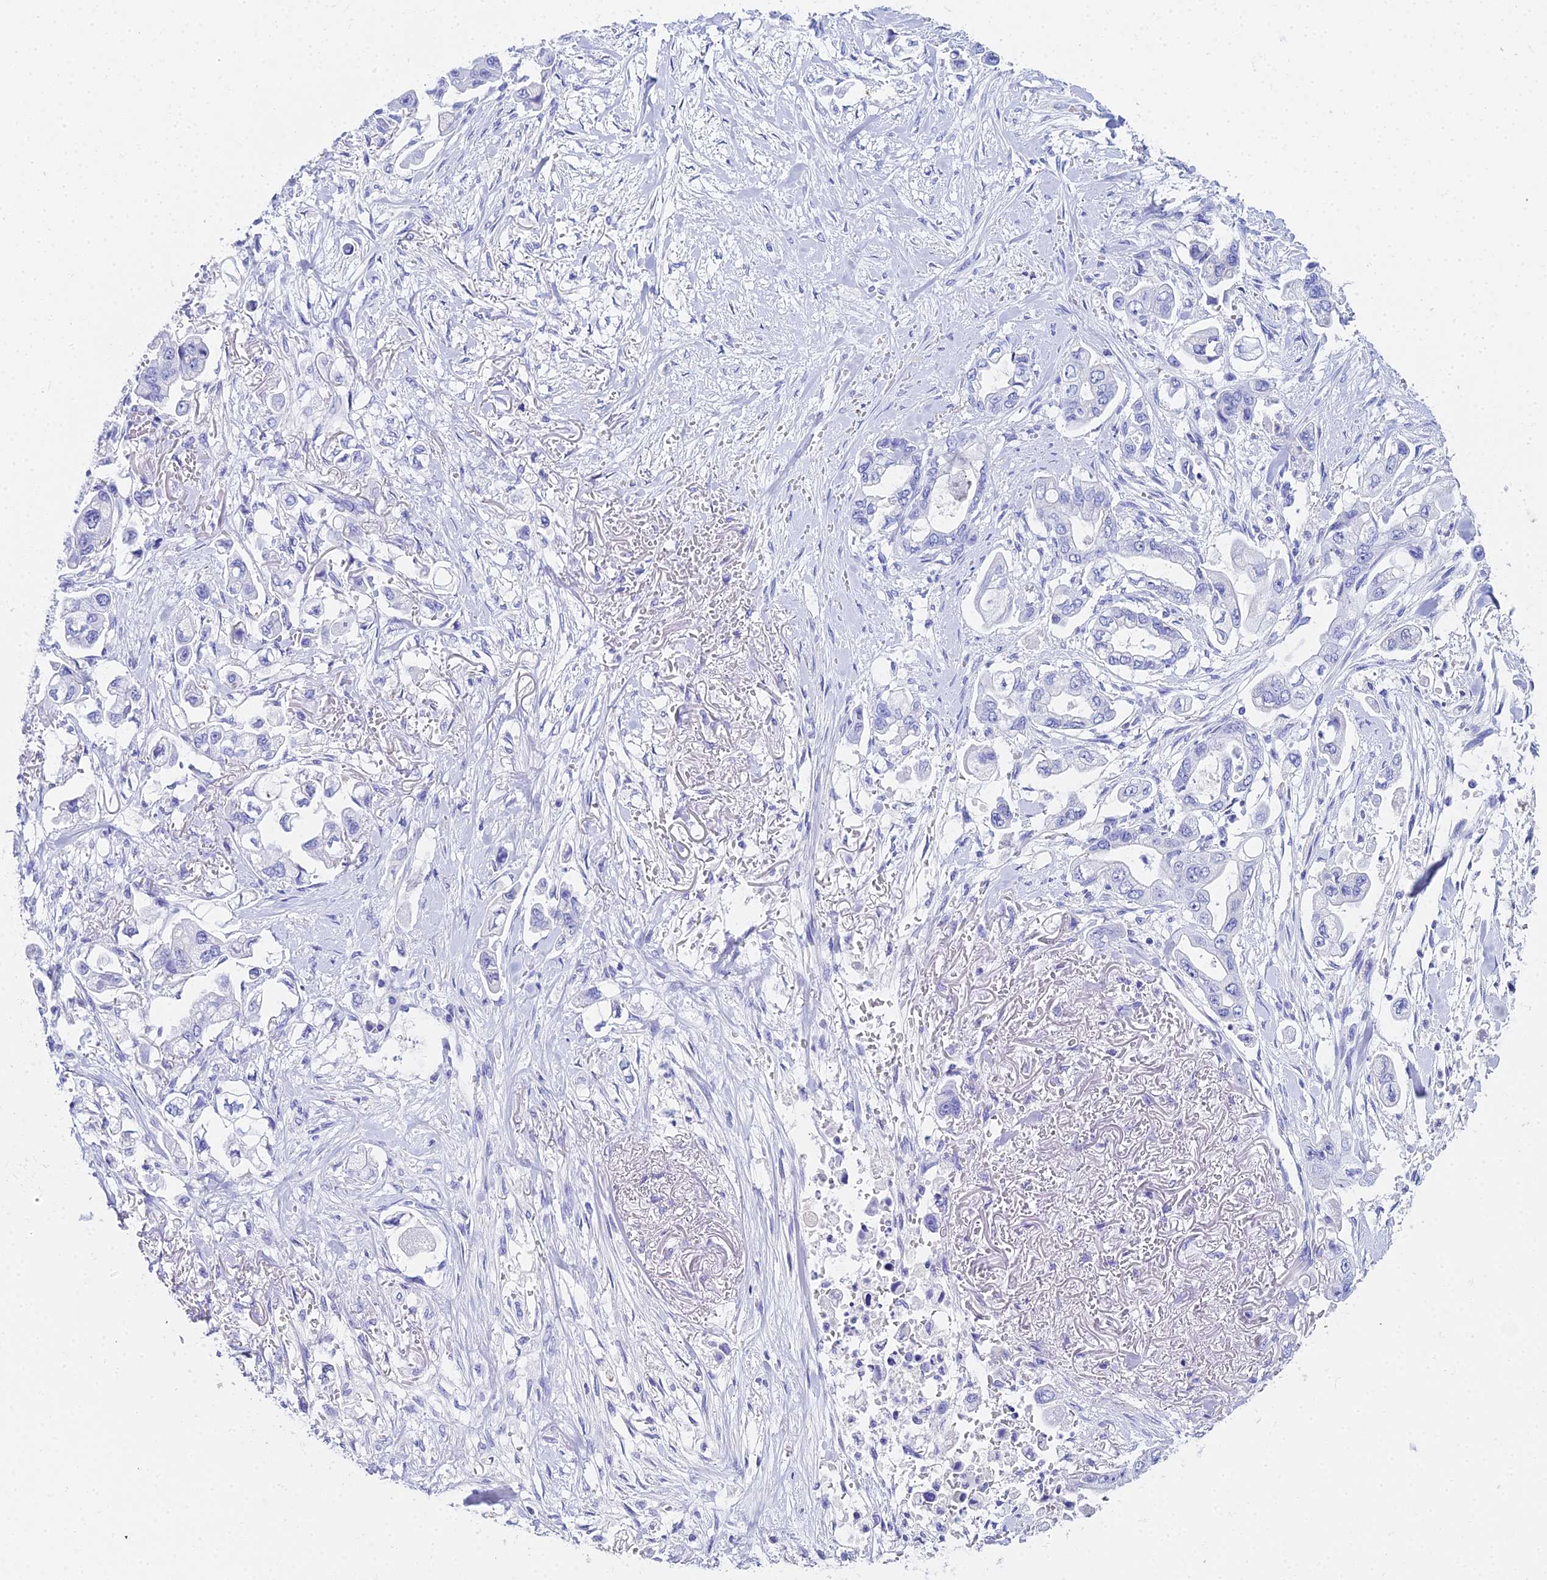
{"staining": {"intensity": "negative", "quantity": "none", "location": "none"}, "tissue": "stomach cancer", "cell_type": "Tumor cells", "image_type": "cancer", "snomed": [{"axis": "morphology", "description": "Adenocarcinoma, NOS"}, {"axis": "topography", "description": "Stomach"}], "caption": "High magnification brightfield microscopy of stomach cancer (adenocarcinoma) stained with DAB (brown) and counterstained with hematoxylin (blue): tumor cells show no significant expression.", "gene": "CELA3A", "patient": {"sex": "male", "age": 62}}